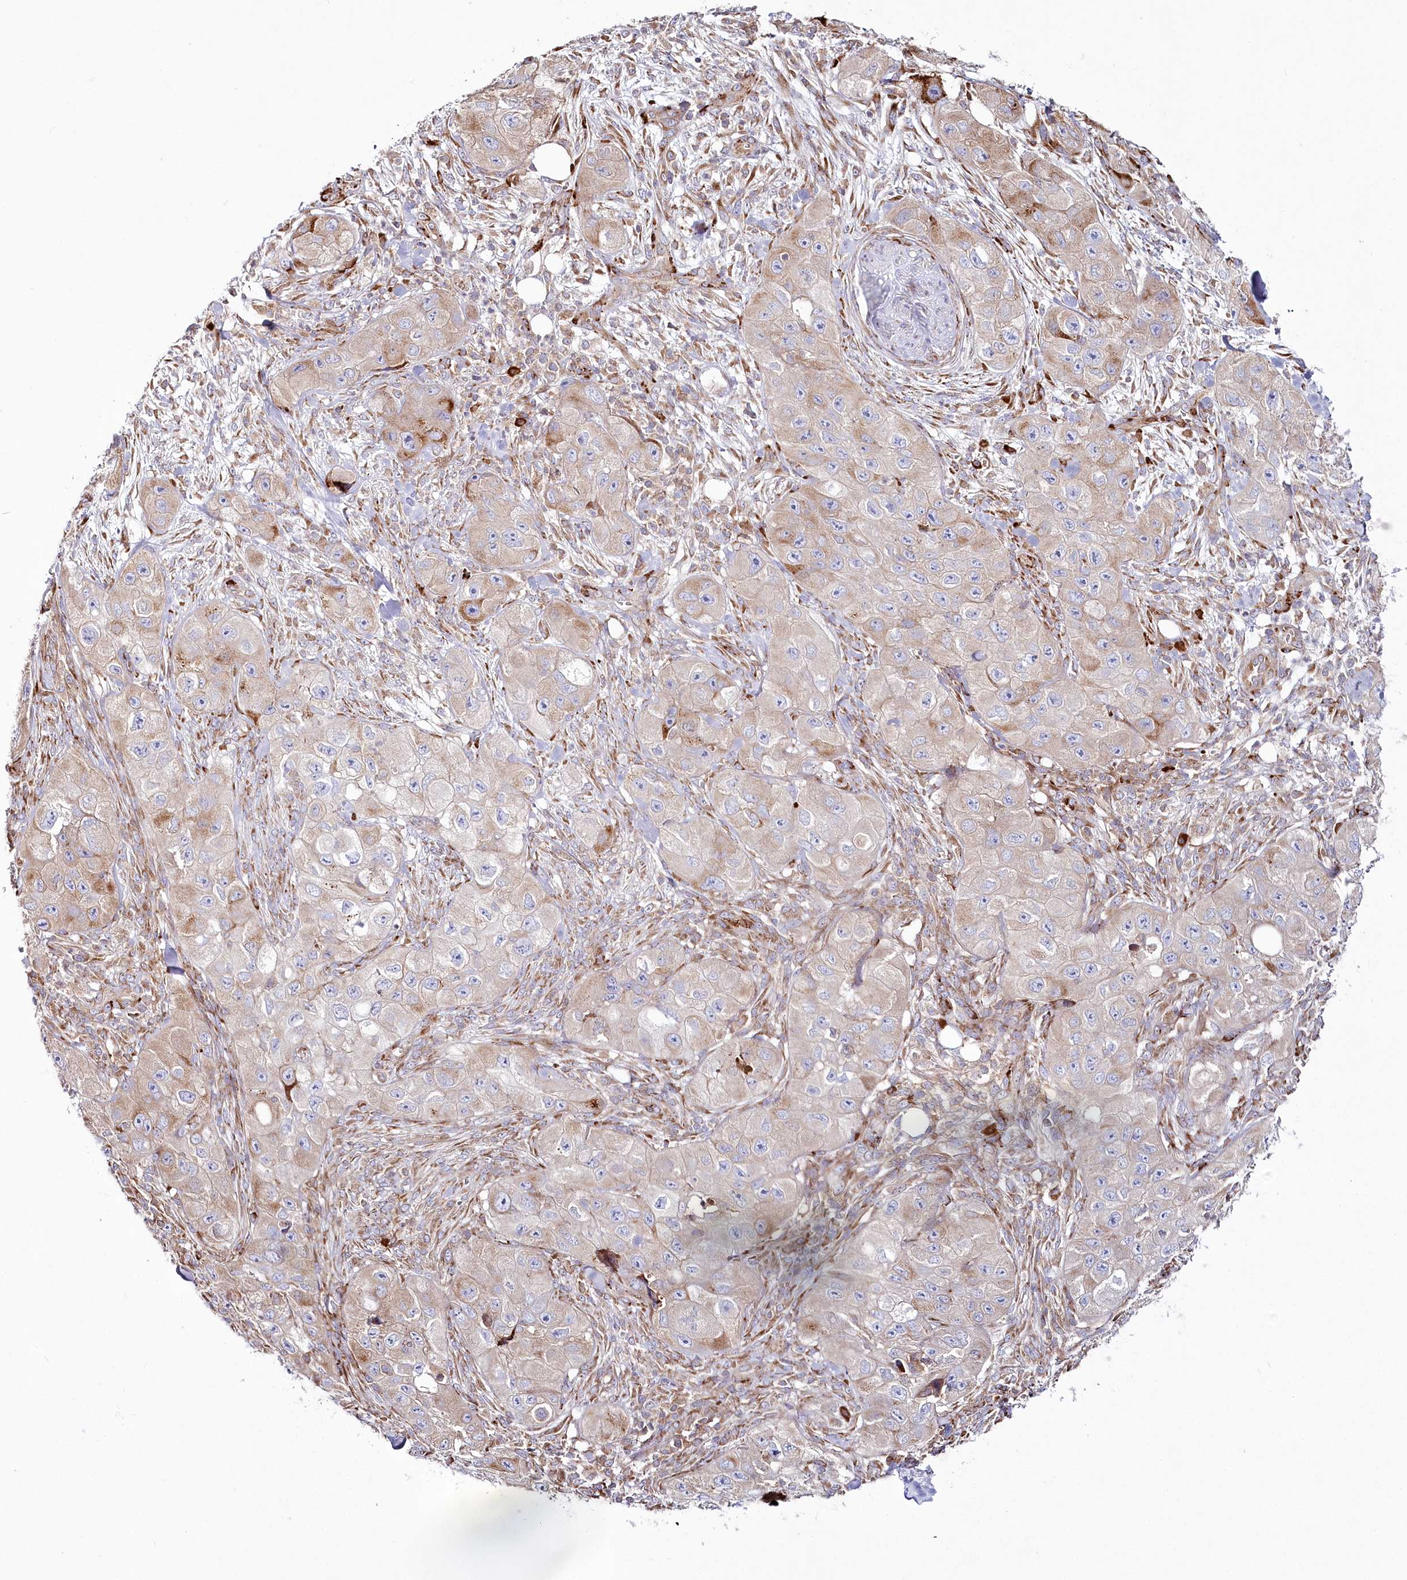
{"staining": {"intensity": "moderate", "quantity": "<25%", "location": "cytoplasmic/membranous"}, "tissue": "skin cancer", "cell_type": "Tumor cells", "image_type": "cancer", "snomed": [{"axis": "morphology", "description": "Squamous cell carcinoma, NOS"}, {"axis": "topography", "description": "Skin"}, {"axis": "topography", "description": "Subcutis"}], "caption": "There is low levels of moderate cytoplasmic/membranous staining in tumor cells of skin cancer, as demonstrated by immunohistochemical staining (brown color).", "gene": "POGLUT1", "patient": {"sex": "male", "age": 73}}